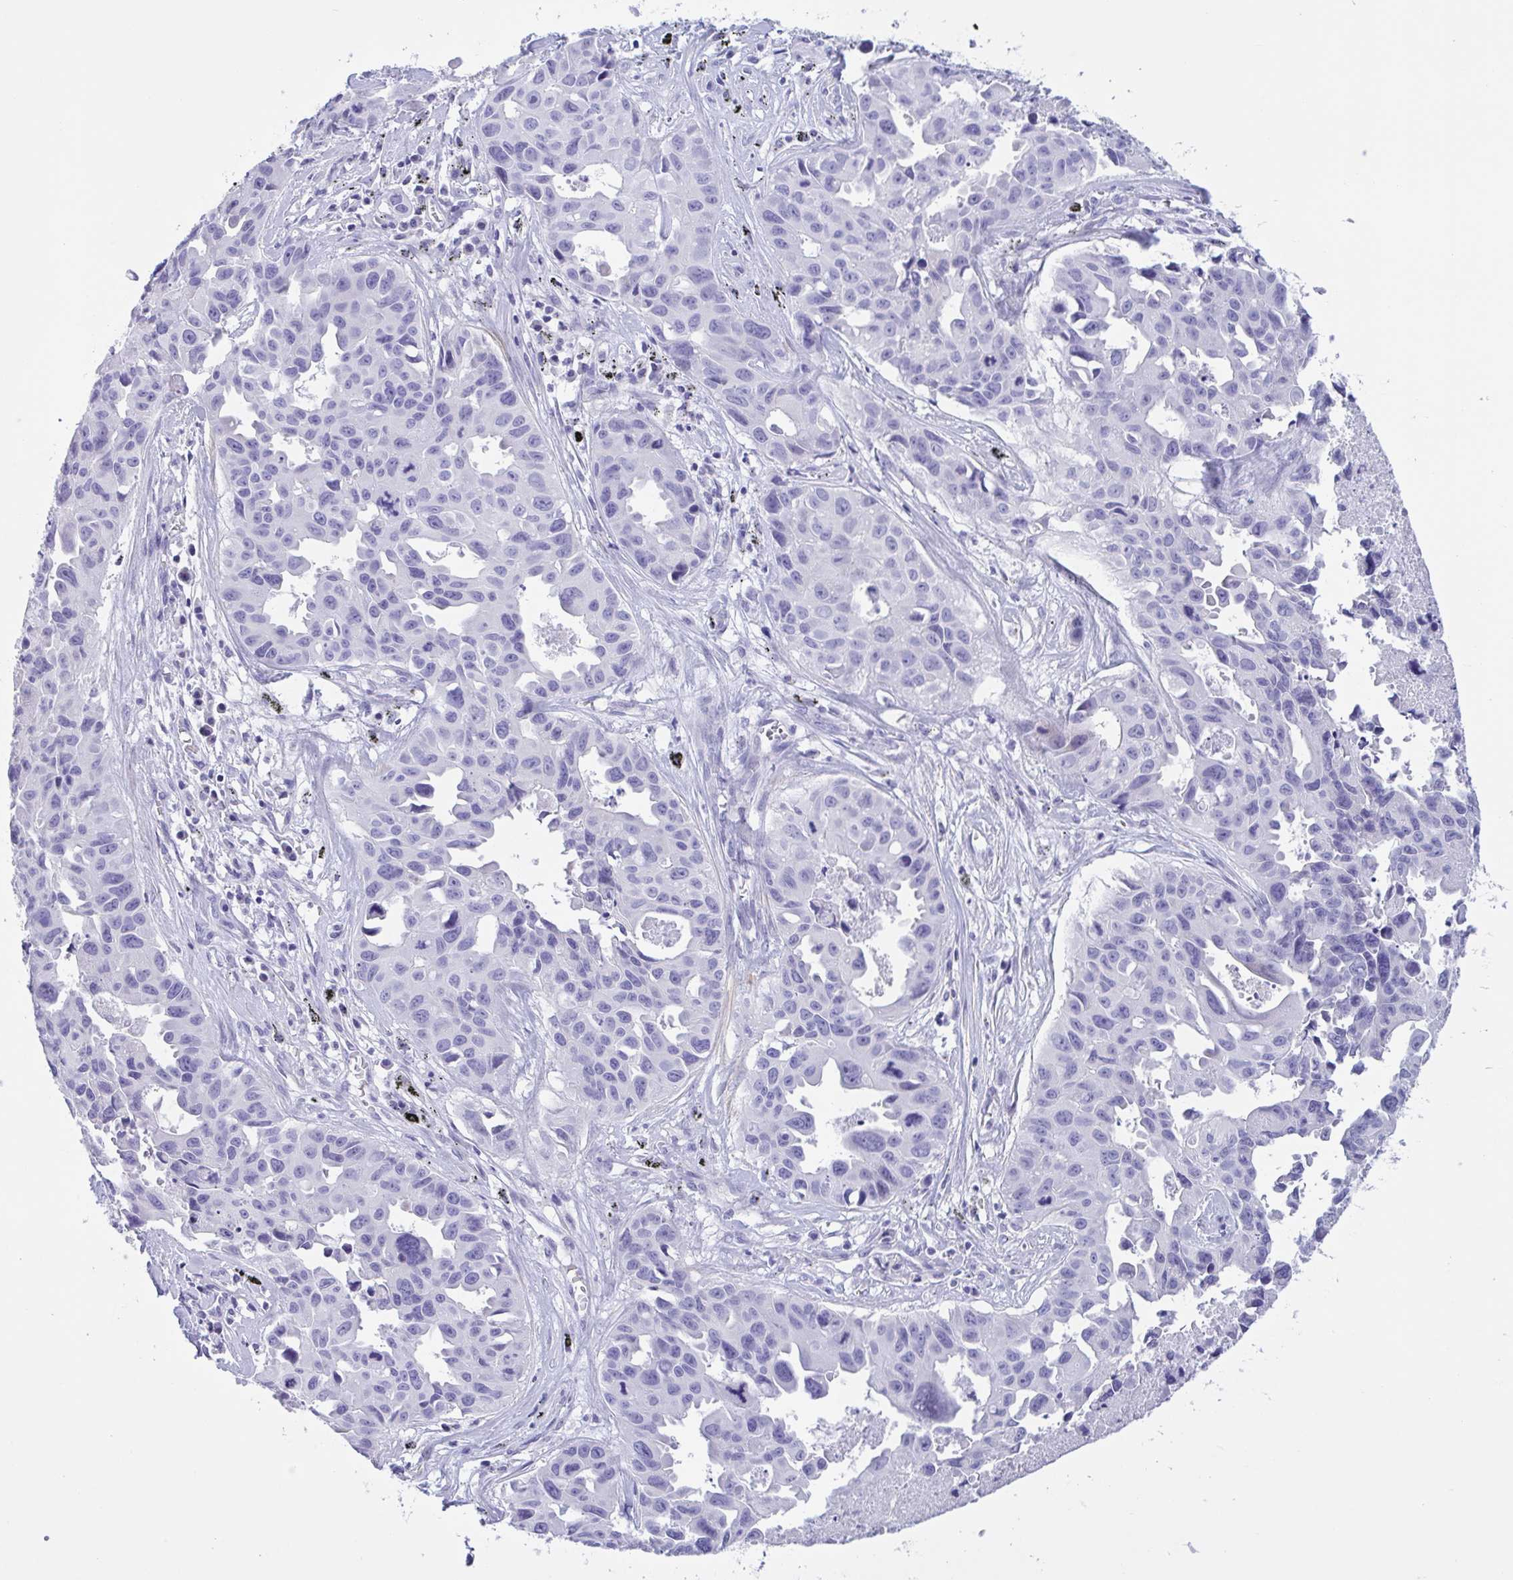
{"staining": {"intensity": "negative", "quantity": "none", "location": "none"}, "tissue": "lung cancer", "cell_type": "Tumor cells", "image_type": "cancer", "snomed": [{"axis": "morphology", "description": "Adenocarcinoma, NOS"}, {"axis": "topography", "description": "Lymph node"}, {"axis": "topography", "description": "Lung"}], "caption": "DAB immunohistochemical staining of lung cancer (adenocarcinoma) displays no significant positivity in tumor cells.", "gene": "AHCYL2", "patient": {"sex": "male", "age": 64}}